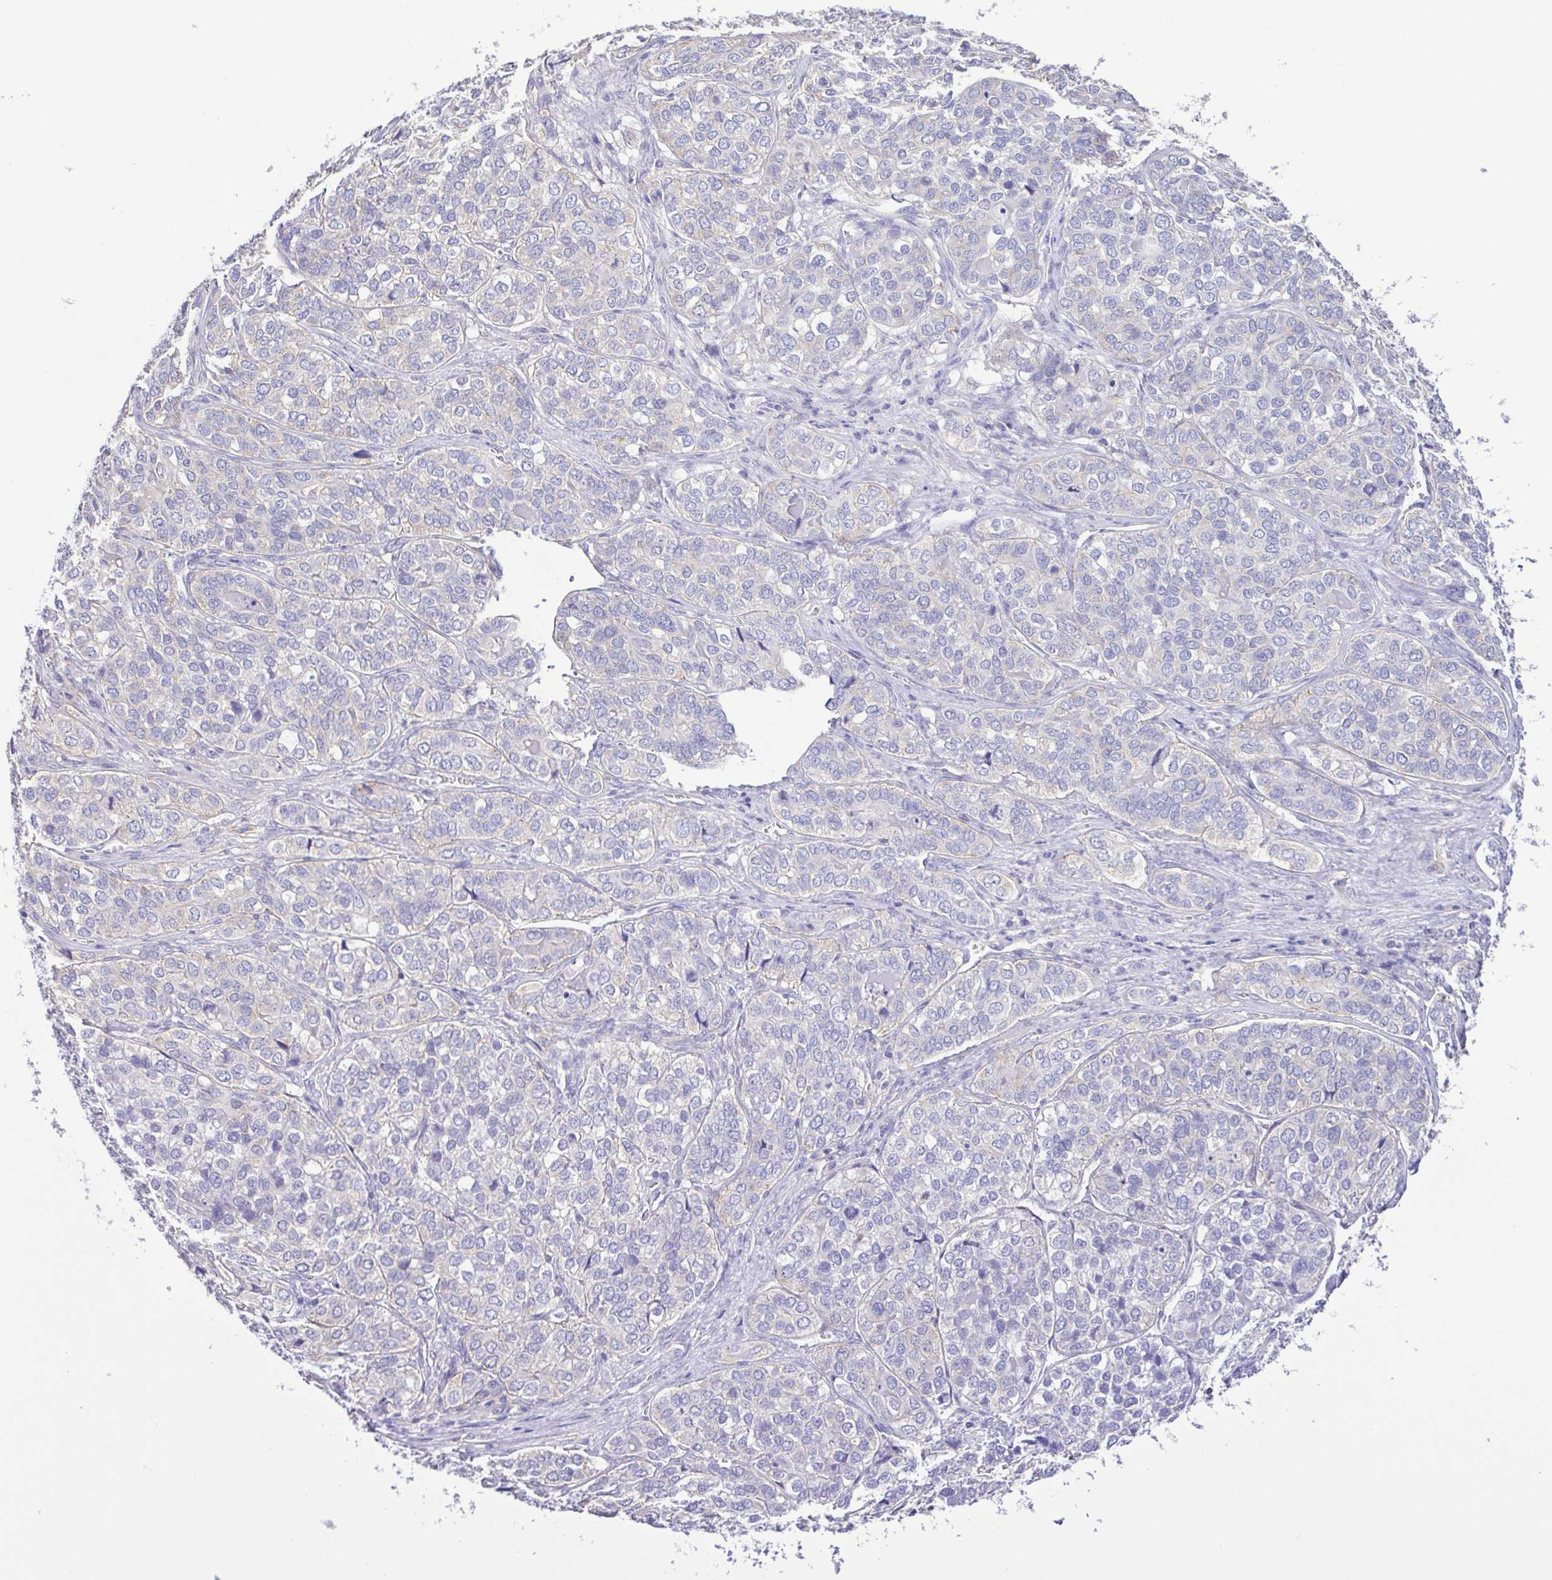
{"staining": {"intensity": "negative", "quantity": "none", "location": "none"}, "tissue": "liver cancer", "cell_type": "Tumor cells", "image_type": "cancer", "snomed": [{"axis": "morphology", "description": "Cholangiocarcinoma"}, {"axis": "topography", "description": "Liver"}], "caption": "Tumor cells are negative for protein expression in human liver cholangiocarcinoma.", "gene": "CYP17A1", "patient": {"sex": "male", "age": 56}}